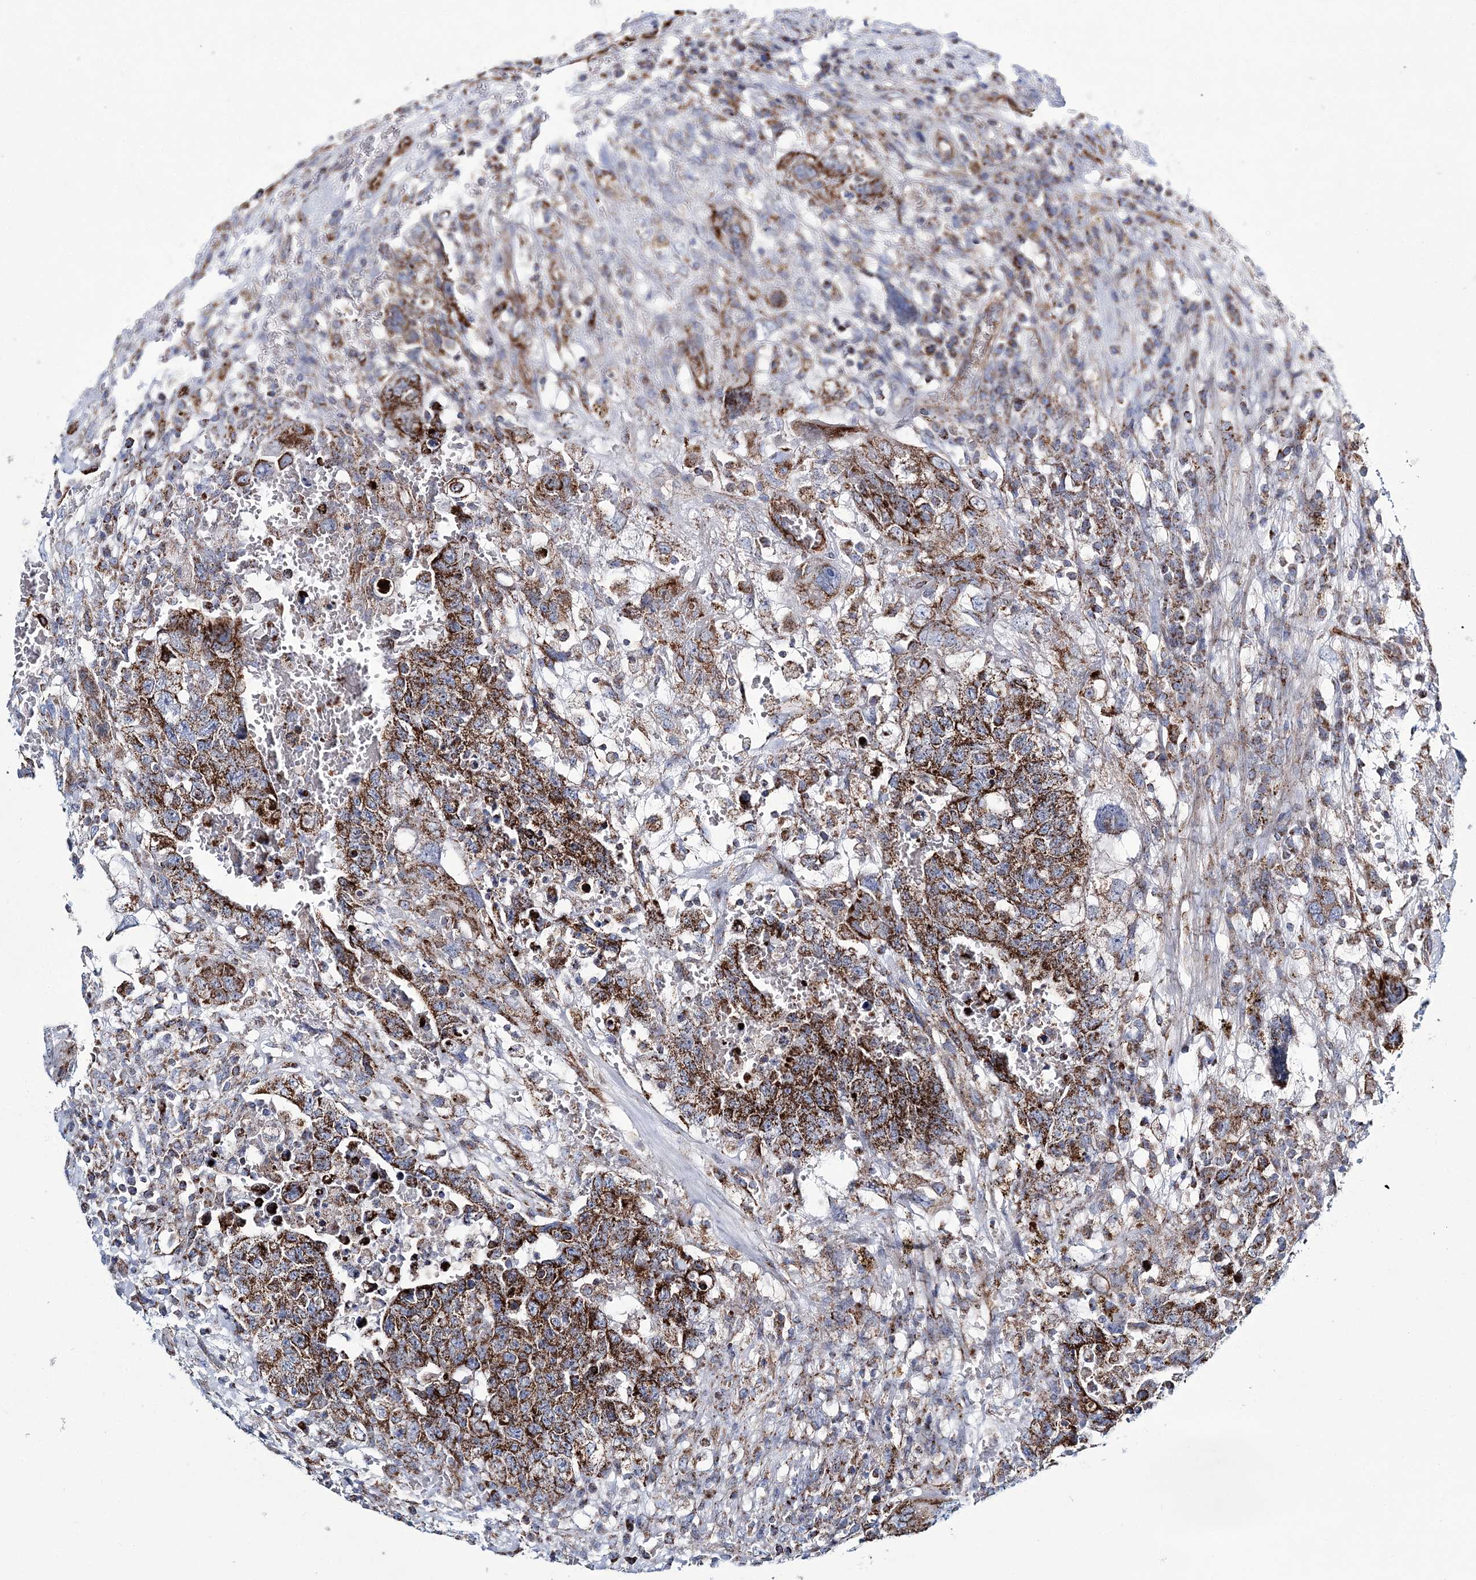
{"staining": {"intensity": "strong", "quantity": ">75%", "location": "cytoplasmic/membranous"}, "tissue": "testis cancer", "cell_type": "Tumor cells", "image_type": "cancer", "snomed": [{"axis": "morphology", "description": "Carcinoma, Embryonal, NOS"}, {"axis": "topography", "description": "Testis"}], "caption": "Immunohistochemical staining of human testis cancer displays high levels of strong cytoplasmic/membranous protein expression in about >75% of tumor cells. Ihc stains the protein of interest in brown and the nuclei are stained blue.", "gene": "ARHGAP6", "patient": {"sex": "male", "age": 26}}